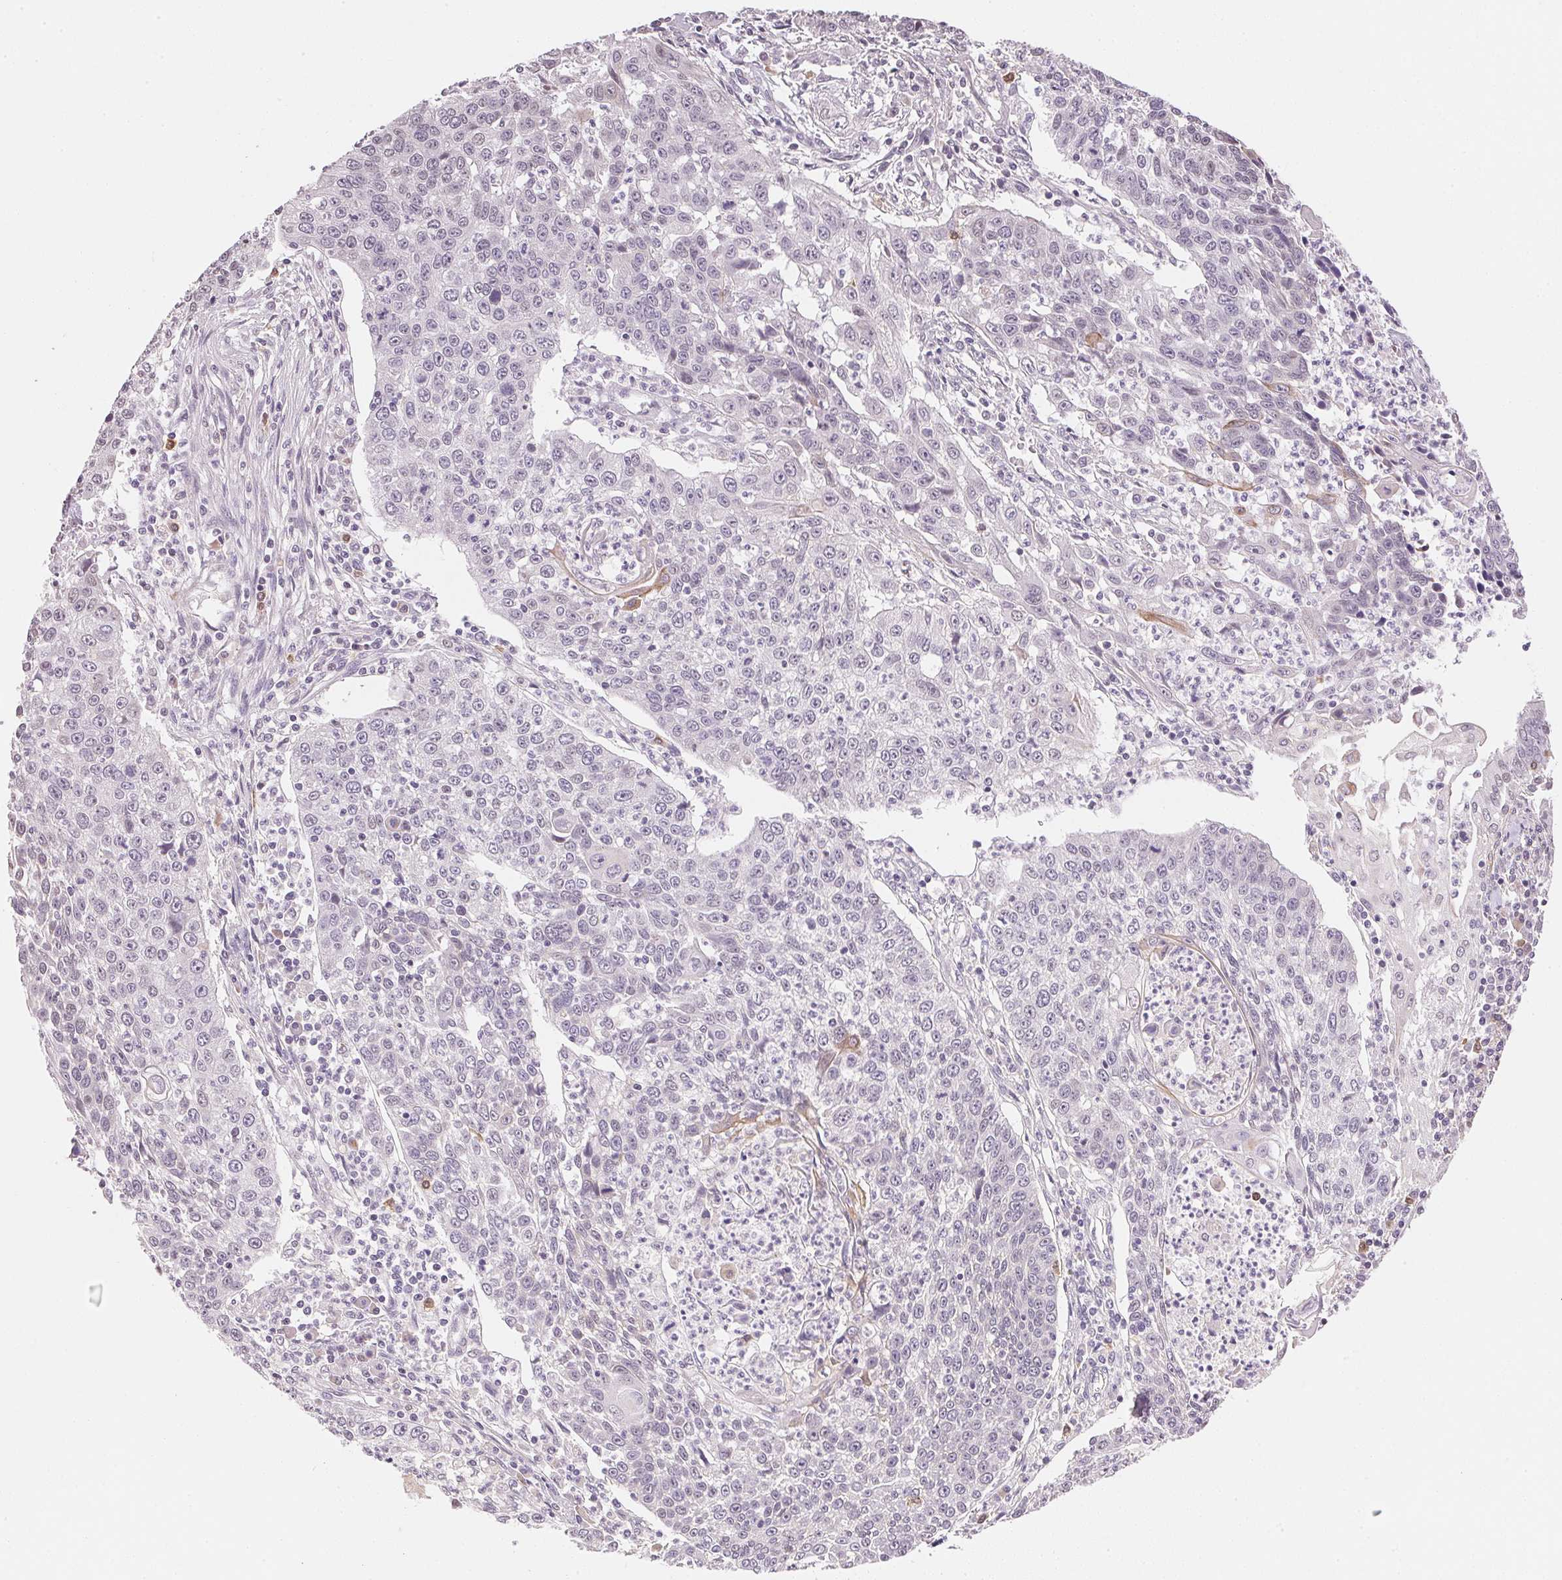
{"staining": {"intensity": "negative", "quantity": "none", "location": "none"}, "tissue": "lung cancer", "cell_type": "Tumor cells", "image_type": "cancer", "snomed": [{"axis": "morphology", "description": "Squamous cell carcinoma, NOS"}, {"axis": "morphology", "description": "Squamous cell carcinoma, metastatic, NOS"}, {"axis": "topography", "description": "Lung"}, {"axis": "topography", "description": "Pleura, NOS"}], "caption": "A photomicrograph of human lung cancer (metastatic squamous cell carcinoma) is negative for staining in tumor cells.", "gene": "FNDC4", "patient": {"sex": "male", "age": 72}}